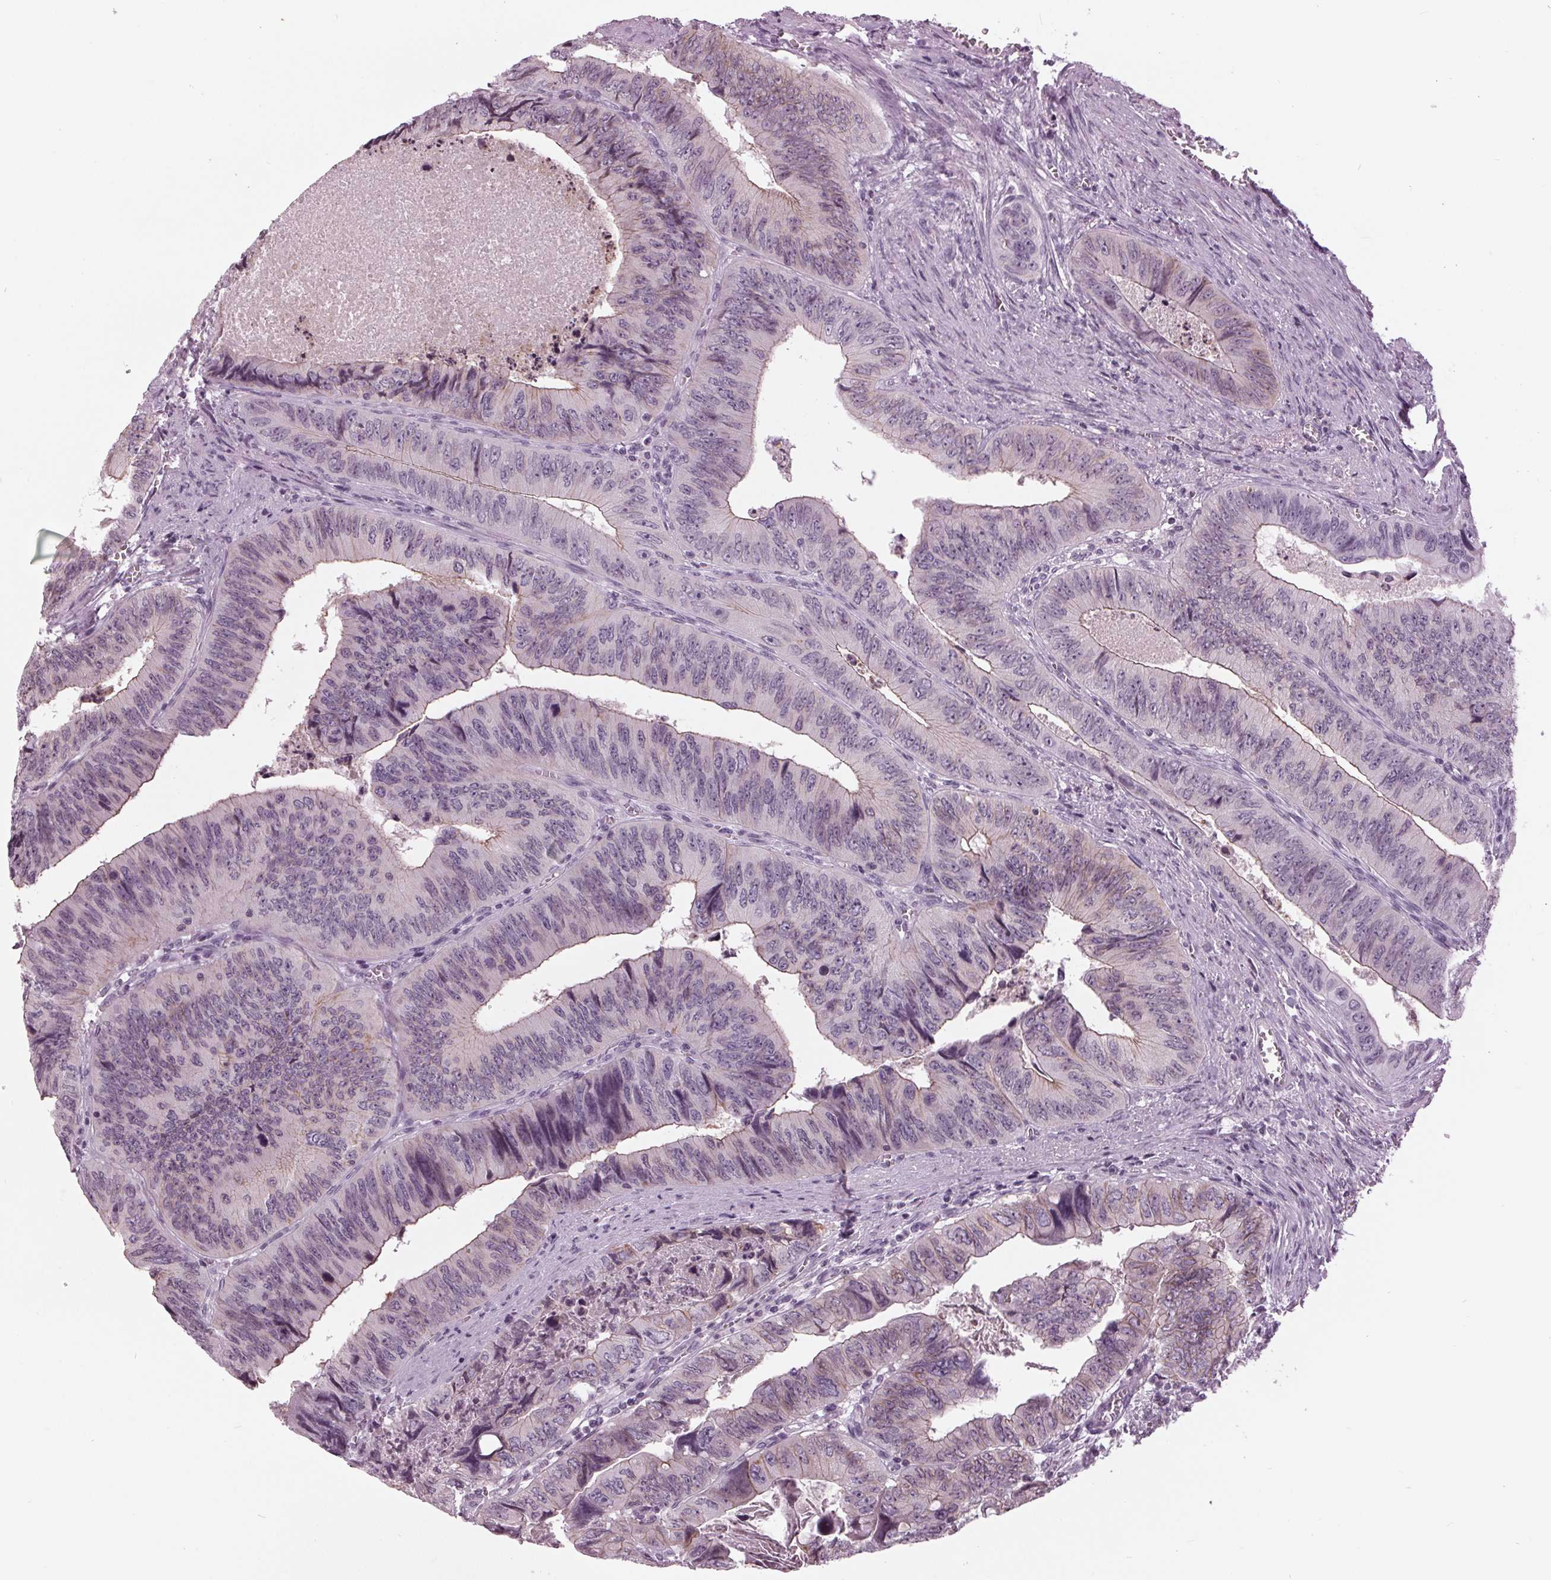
{"staining": {"intensity": "moderate", "quantity": "<25%", "location": "cytoplasmic/membranous"}, "tissue": "colorectal cancer", "cell_type": "Tumor cells", "image_type": "cancer", "snomed": [{"axis": "morphology", "description": "Adenocarcinoma, NOS"}, {"axis": "topography", "description": "Colon"}], "caption": "Colorectal adenocarcinoma tissue exhibits moderate cytoplasmic/membranous expression in approximately <25% of tumor cells, visualized by immunohistochemistry.", "gene": "SLC9A4", "patient": {"sex": "female", "age": 84}}